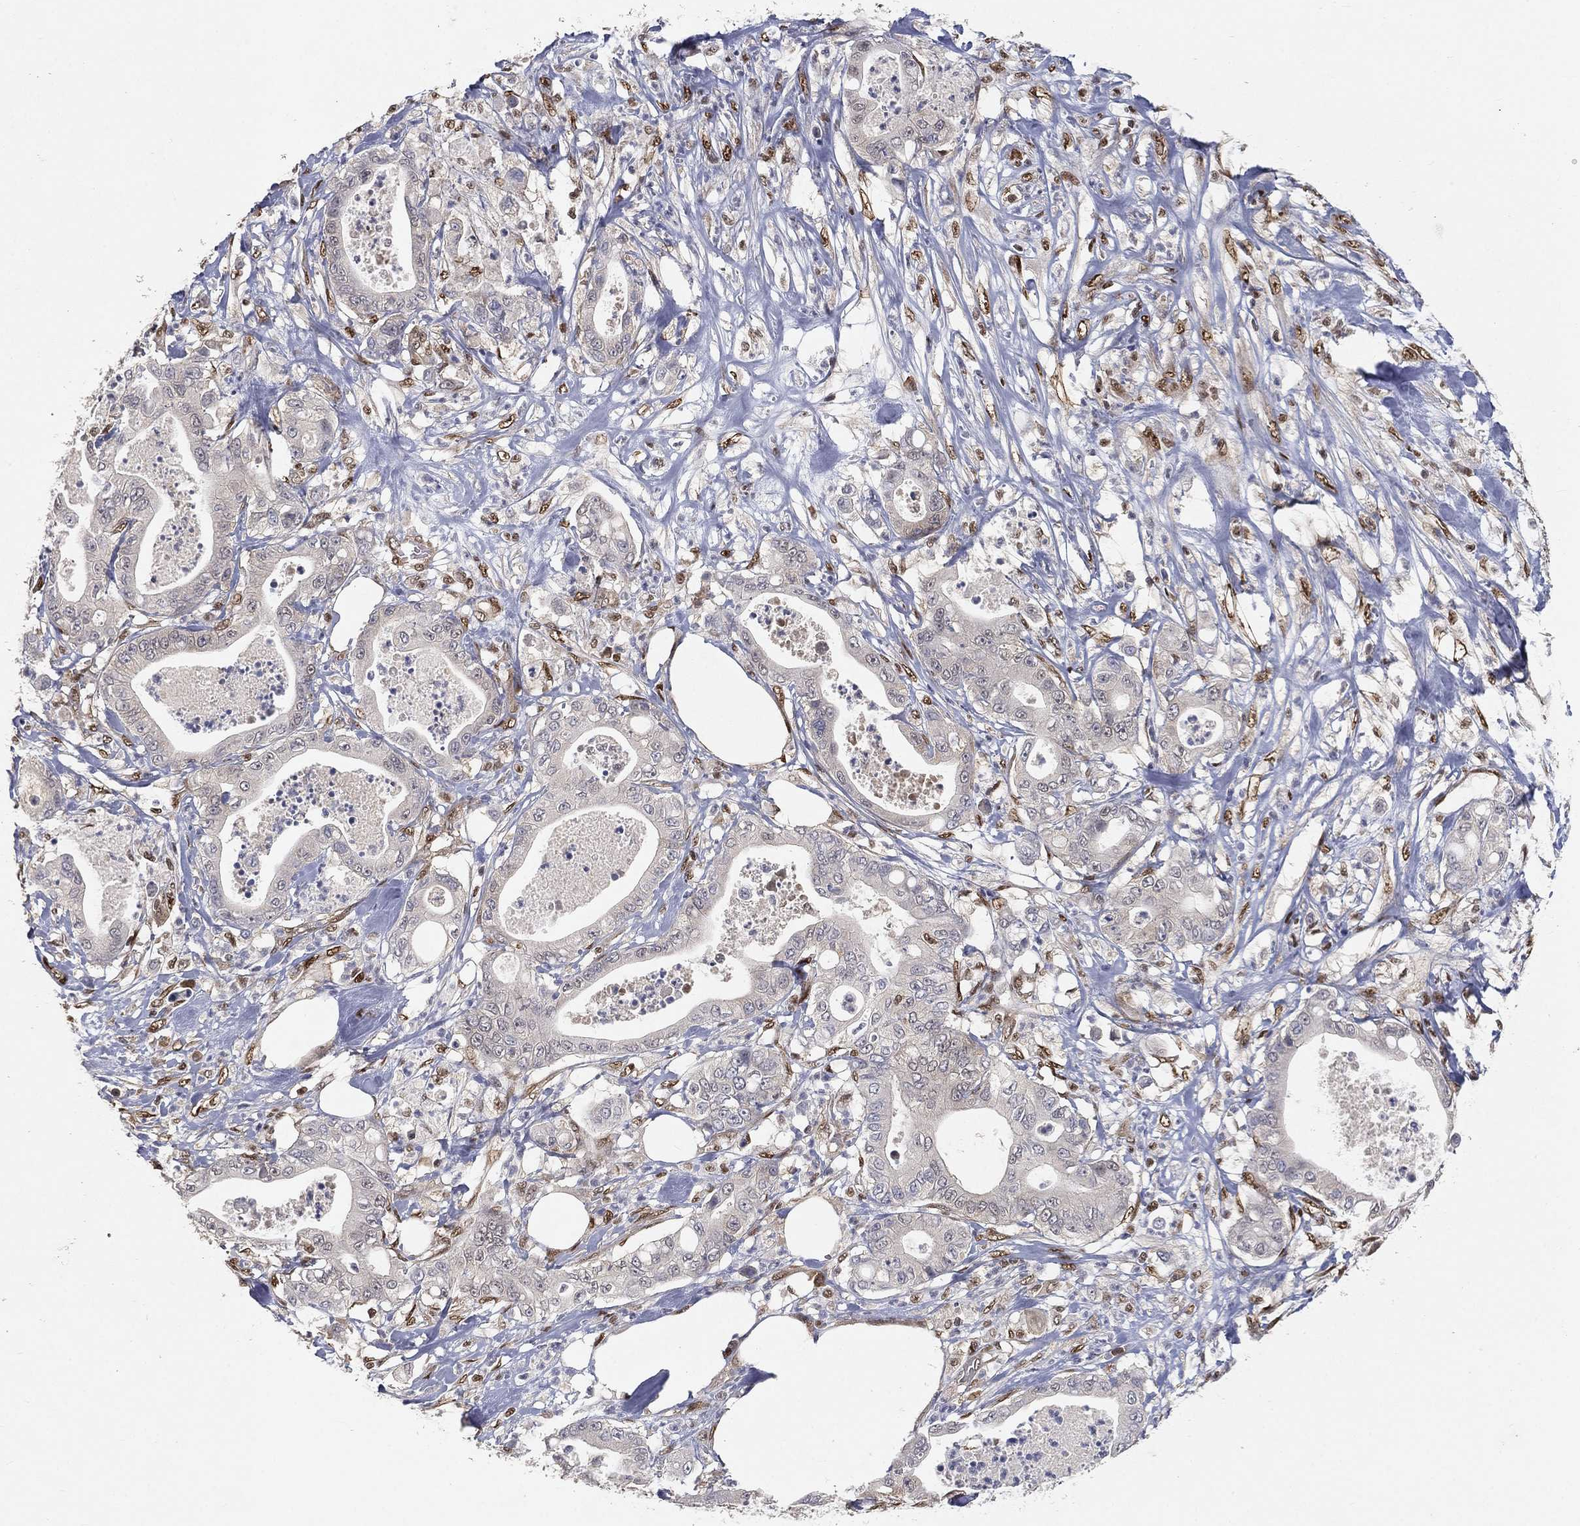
{"staining": {"intensity": "negative", "quantity": "none", "location": "none"}, "tissue": "pancreatic cancer", "cell_type": "Tumor cells", "image_type": "cancer", "snomed": [{"axis": "morphology", "description": "Adenocarcinoma, NOS"}, {"axis": "topography", "description": "Pancreas"}], "caption": "The photomicrograph reveals no staining of tumor cells in pancreatic cancer.", "gene": "CRTC3", "patient": {"sex": "male", "age": 71}}